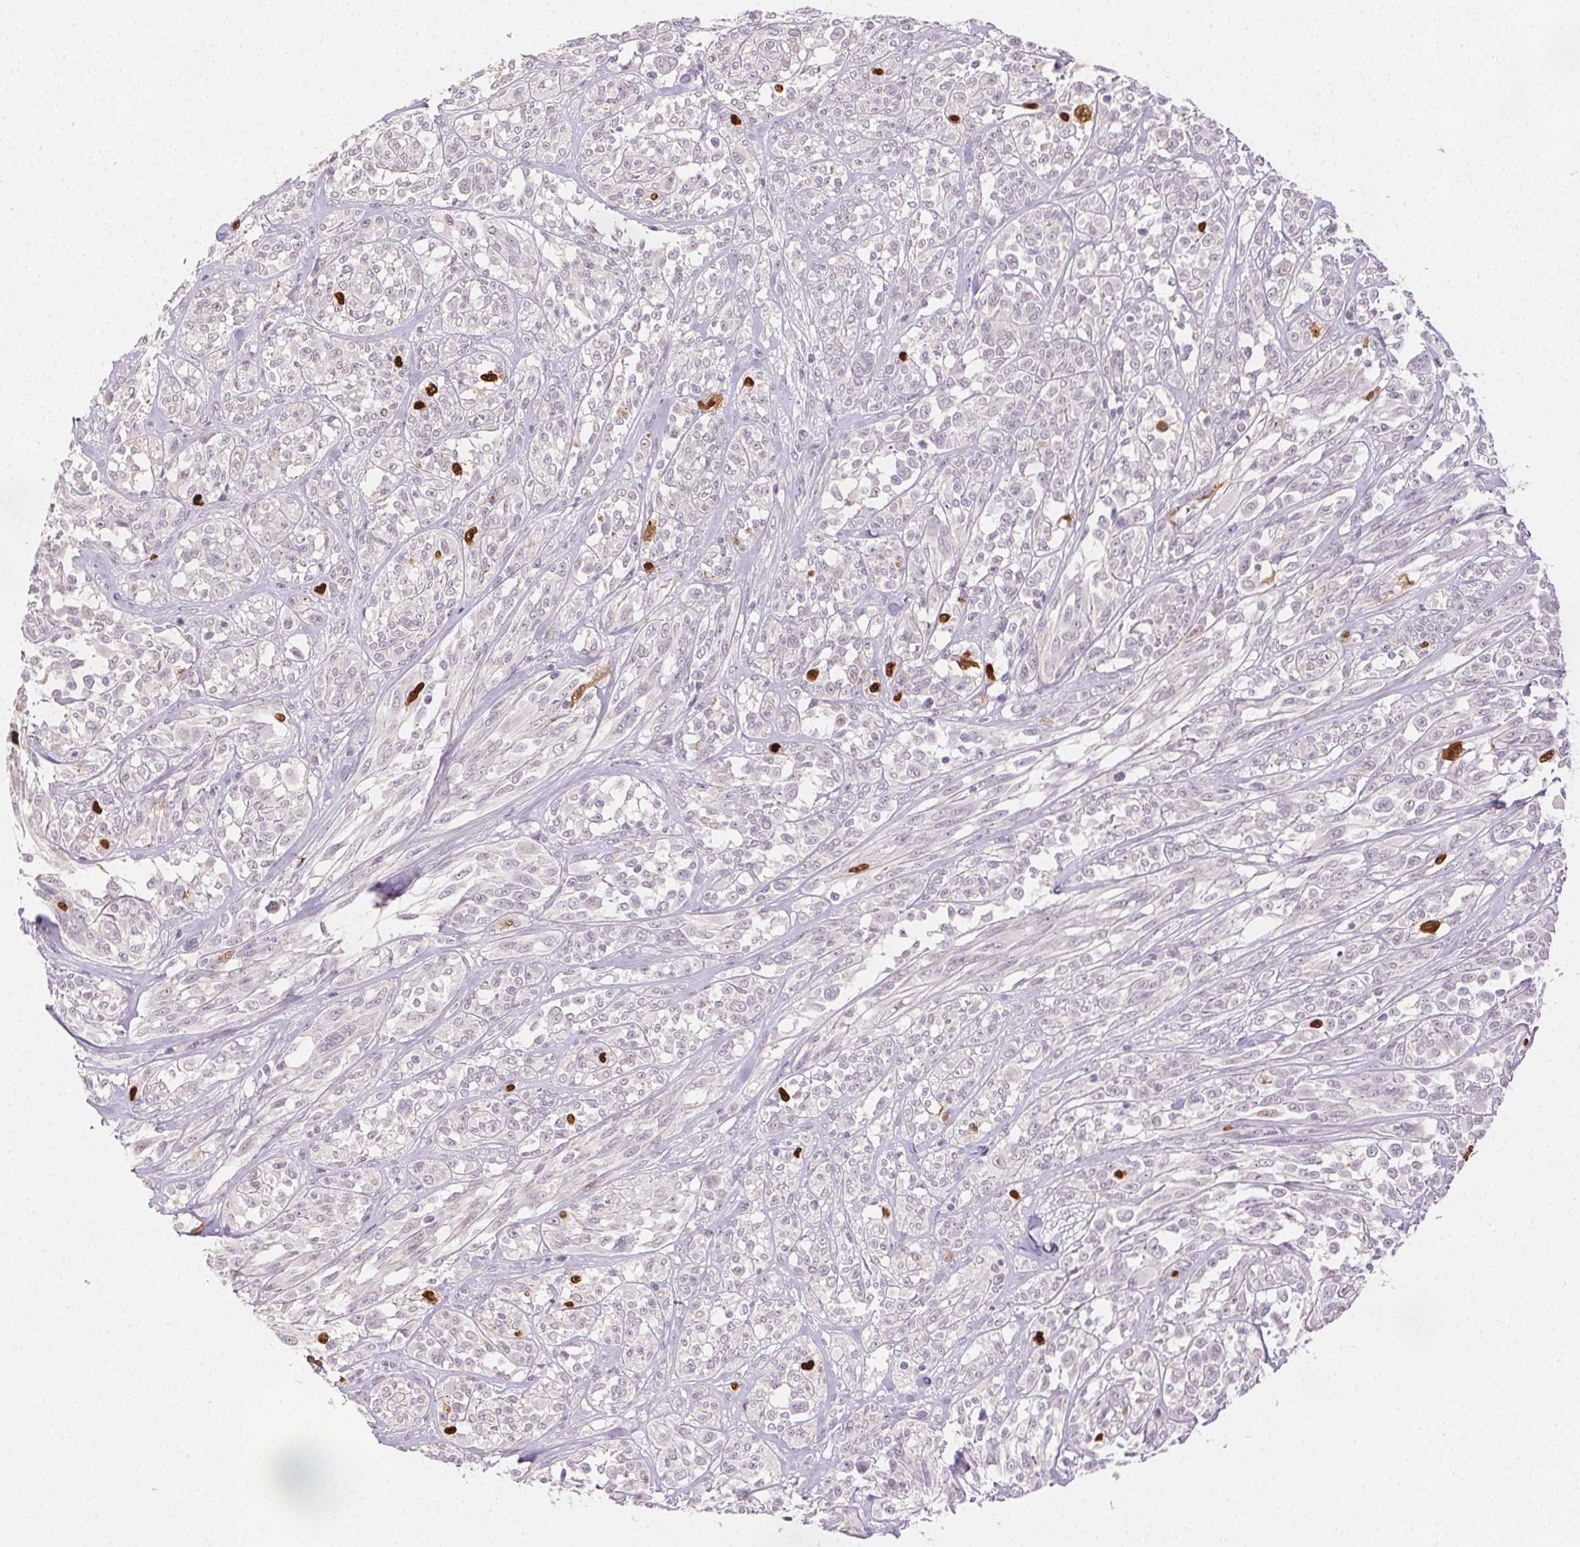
{"staining": {"intensity": "strong", "quantity": "<25%", "location": "nuclear"}, "tissue": "melanoma", "cell_type": "Tumor cells", "image_type": "cancer", "snomed": [{"axis": "morphology", "description": "Malignant melanoma, NOS"}, {"axis": "topography", "description": "Skin"}], "caption": "Malignant melanoma was stained to show a protein in brown. There is medium levels of strong nuclear staining in approximately <25% of tumor cells.", "gene": "ANLN", "patient": {"sex": "female", "age": 91}}